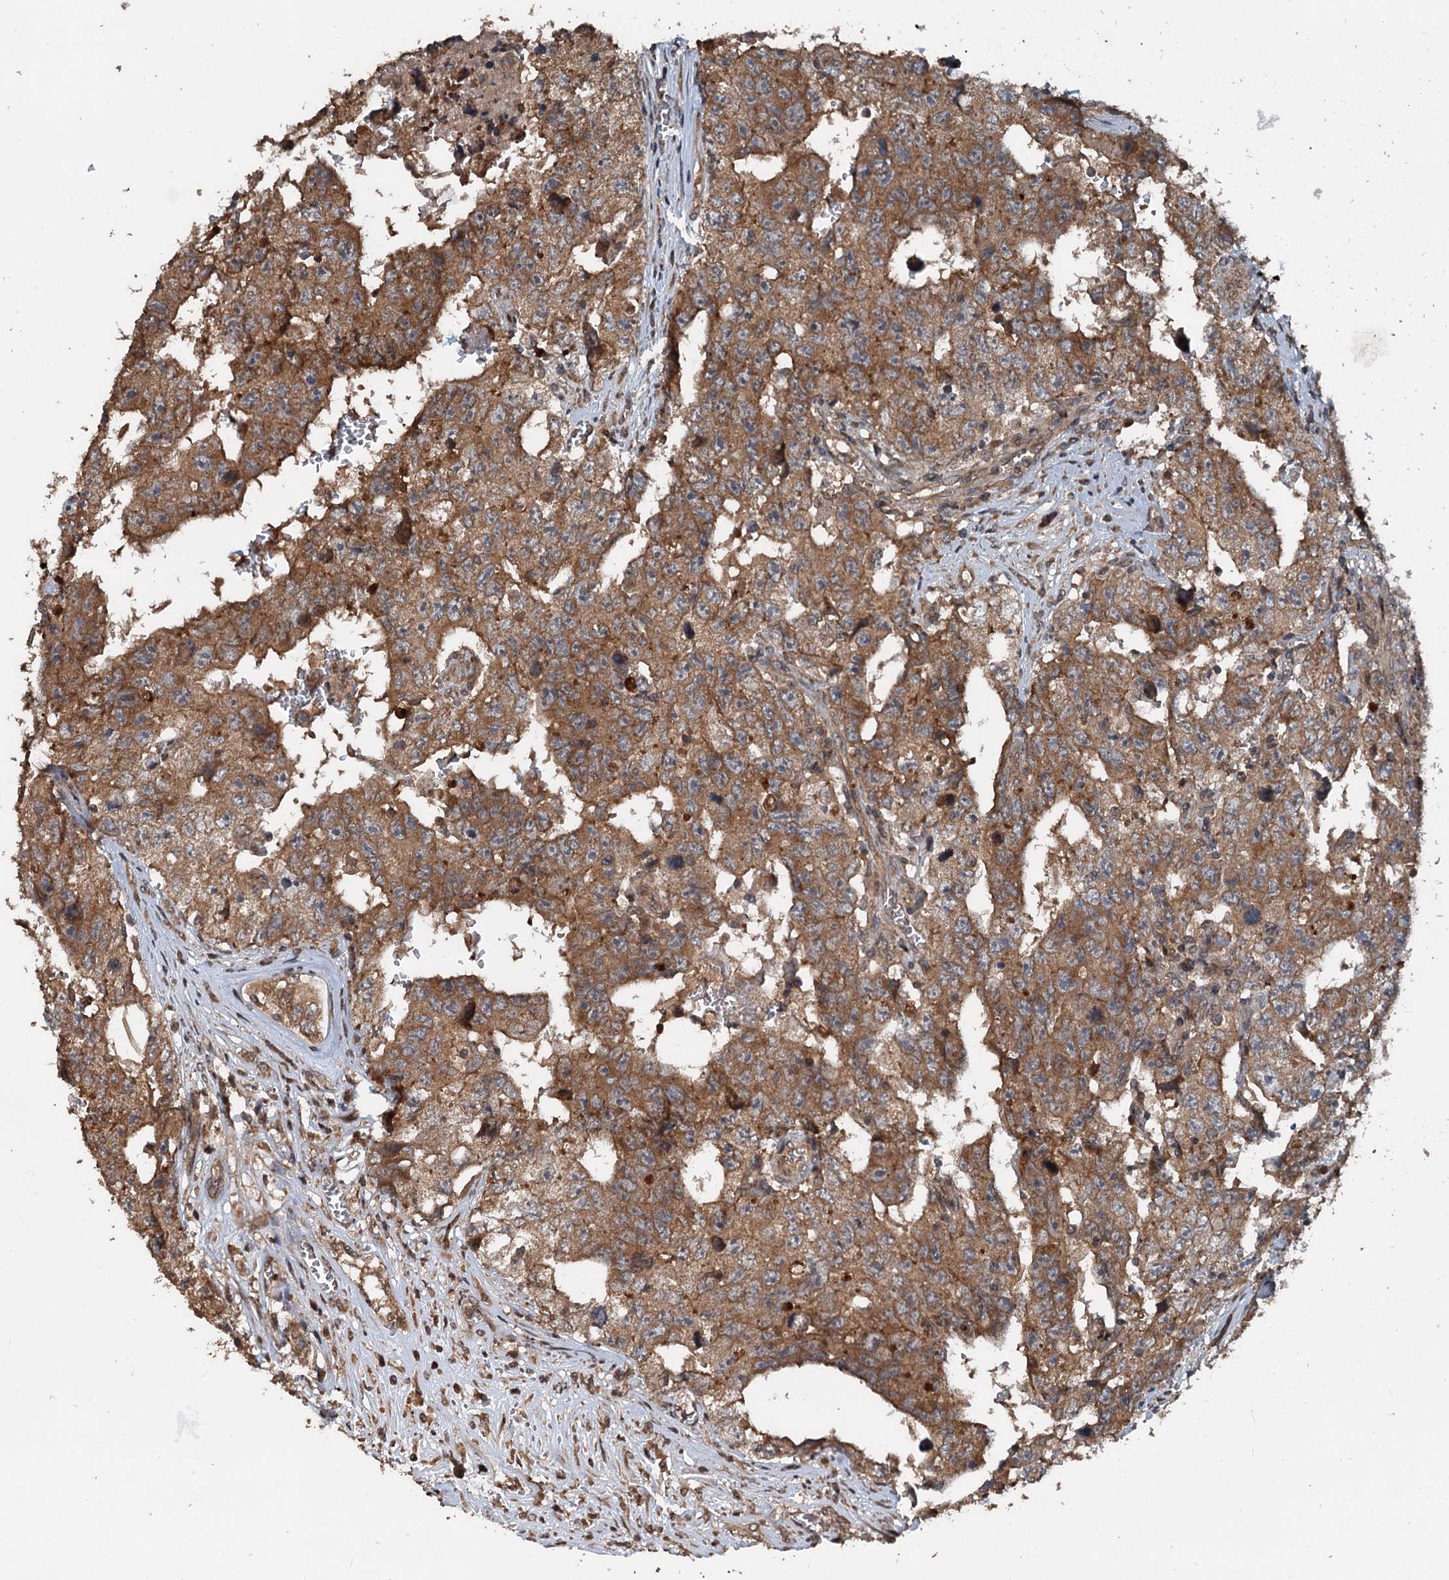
{"staining": {"intensity": "moderate", "quantity": ">75%", "location": "cytoplasmic/membranous"}, "tissue": "testis cancer", "cell_type": "Tumor cells", "image_type": "cancer", "snomed": [{"axis": "morphology", "description": "Carcinoma, Embryonal, NOS"}, {"axis": "topography", "description": "Testis"}], "caption": "Protein expression analysis of human embryonal carcinoma (testis) reveals moderate cytoplasmic/membranous expression in about >75% of tumor cells.", "gene": "N4BP2L2", "patient": {"sex": "male", "age": 17}}